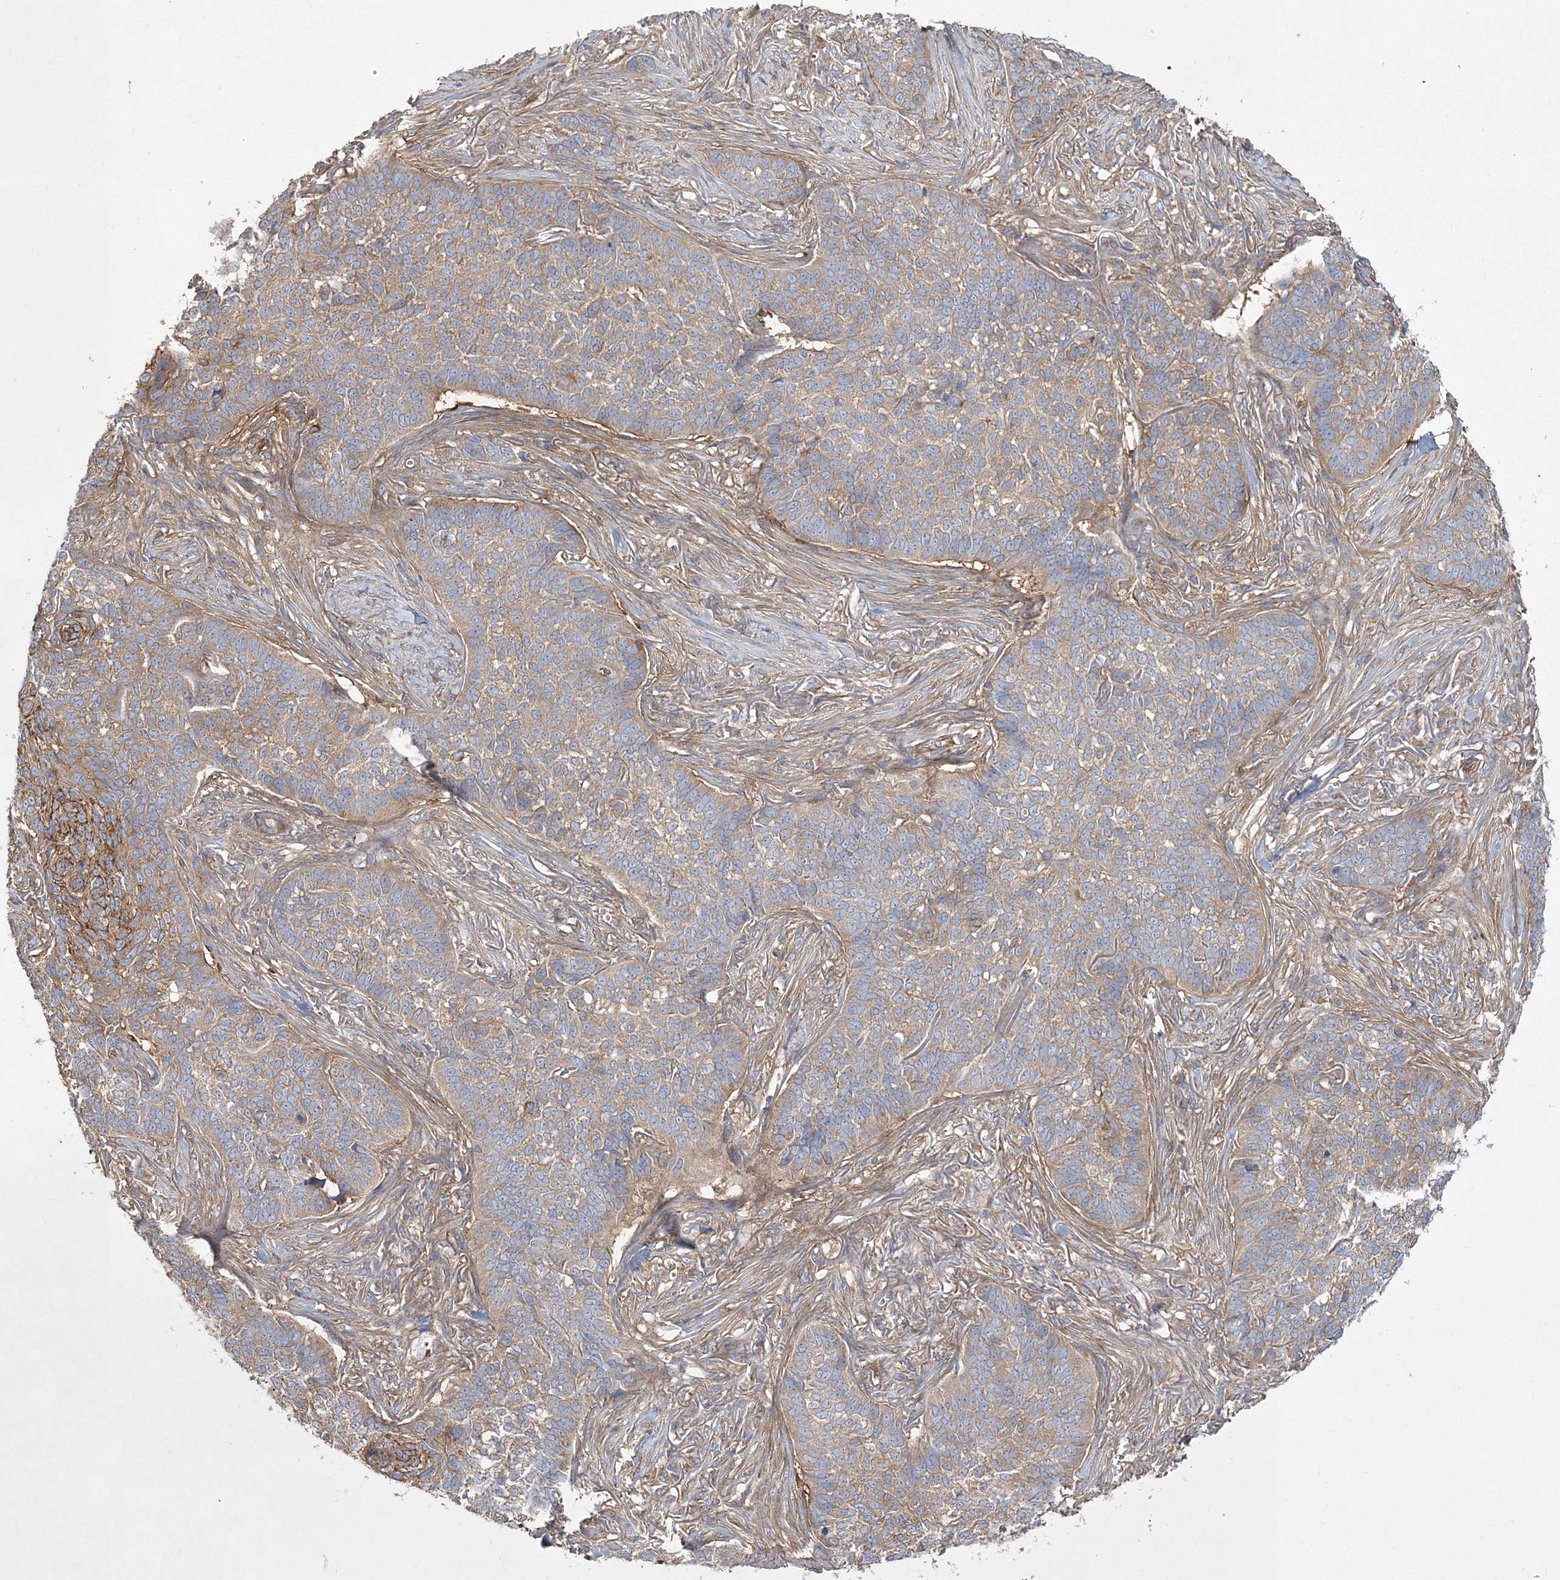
{"staining": {"intensity": "weak", "quantity": ">75%", "location": "cytoplasmic/membranous"}, "tissue": "skin cancer", "cell_type": "Tumor cells", "image_type": "cancer", "snomed": [{"axis": "morphology", "description": "Basal cell carcinoma"}, {"axis": "topography", "description": "Skin"}], "caption": "Protein expression analysis of basal cell carcinoma (skin) reveals weak cytoplasmic/membranous expression in about >75% of tumor cells.", "gene": "ZSWIM6", "patient": {"sex": "male", "age": 85}}